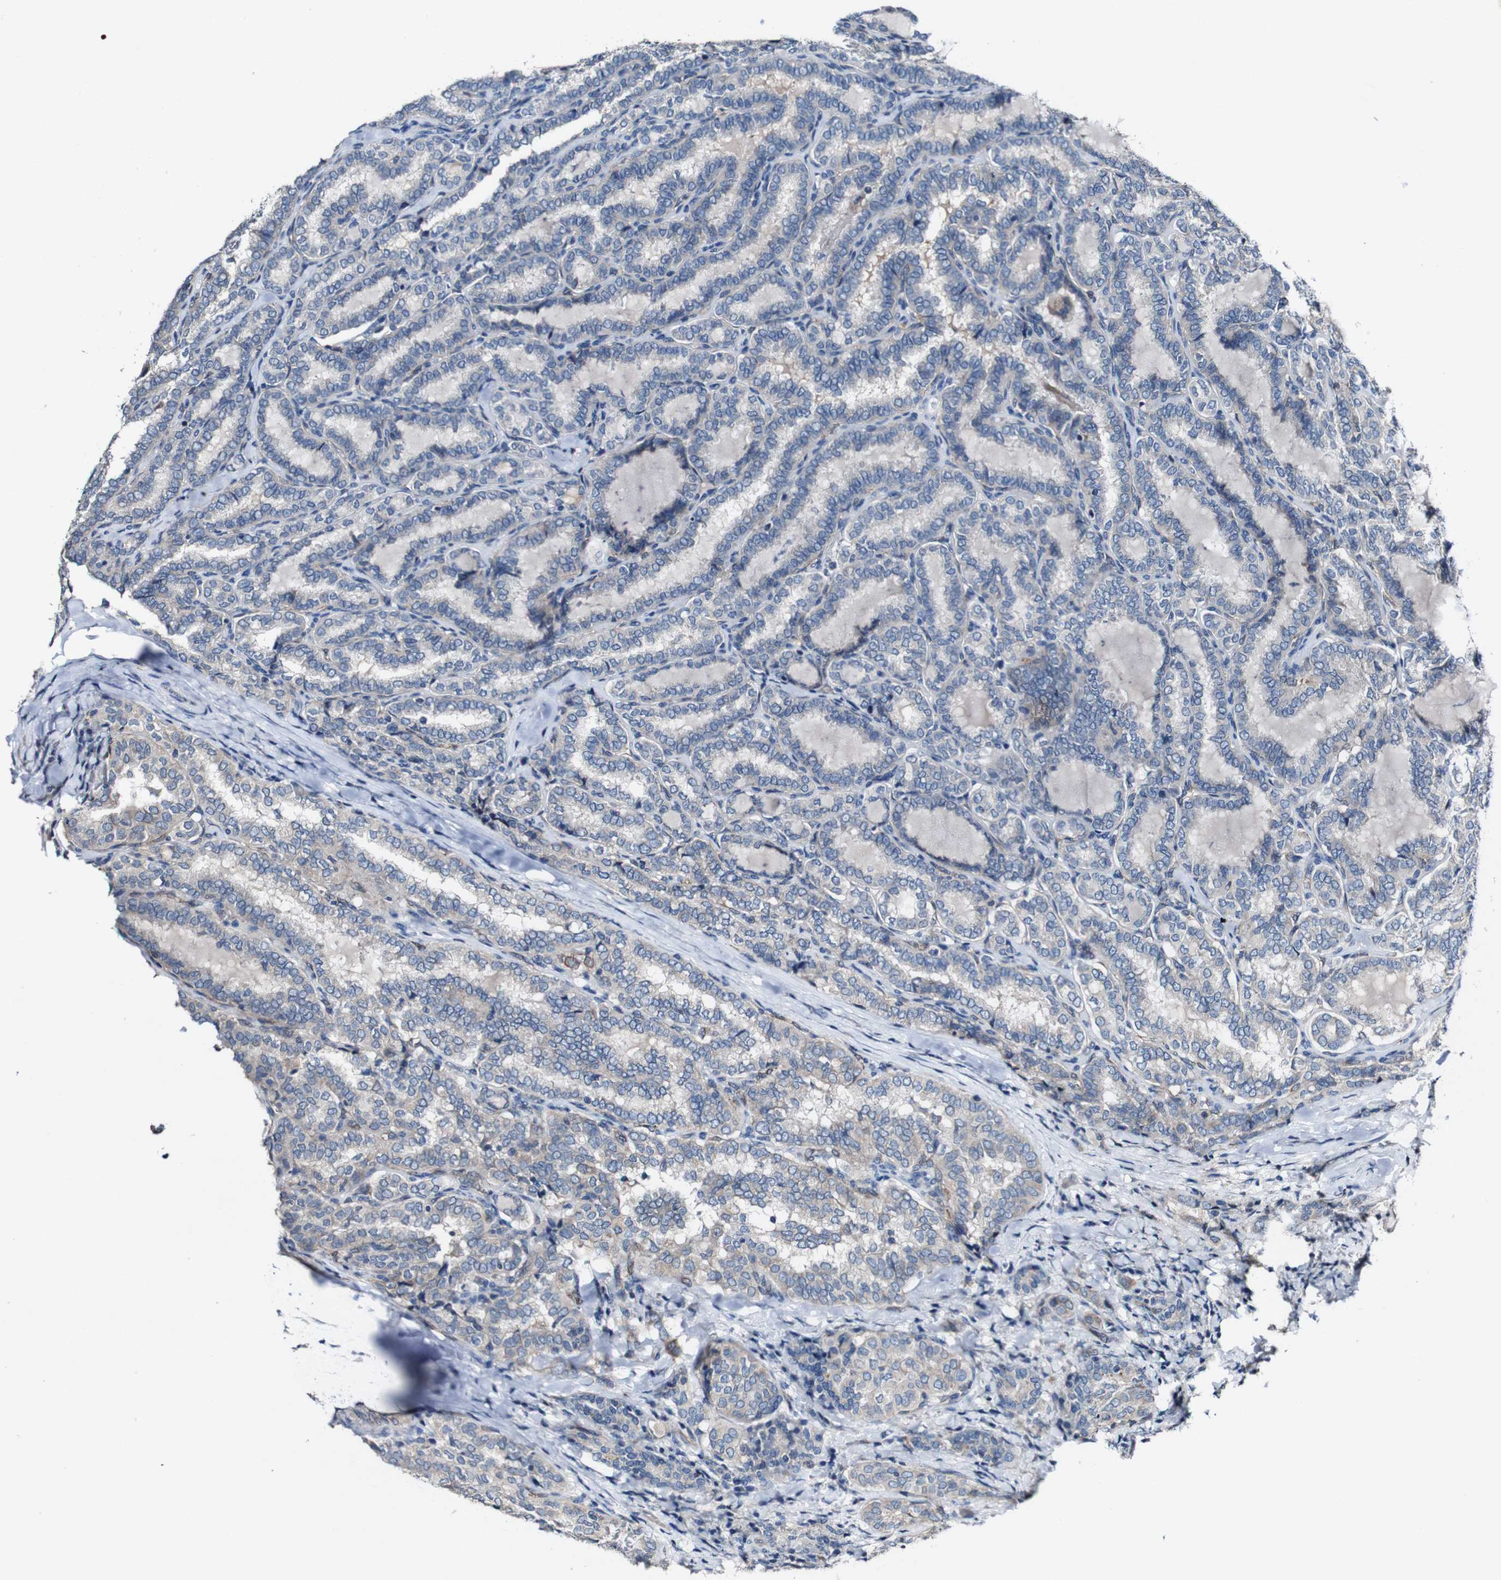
{"staining": {"intensity": "negative", "quantity": "none", "location": "none"}, "tissue": "thyroid cancer", "cell_type": "Tumor cells", "image_type": "cancer", "snomed": [{"axis": "morphology", "description": "Normal tissue, NOS"}, {"axis": "morphology", "description": "Papillary adenocarcinoma, NOS"}, {"axis": "topography", "description": "Thyroid gland"}], "caption": "Thyroid papillary adenocarcinoma was stained to show a protein in brown. There is no significant expression in tumor cells.", "gene": "GRAMD1A", "patient": {"sex": "female", "age": 30}}